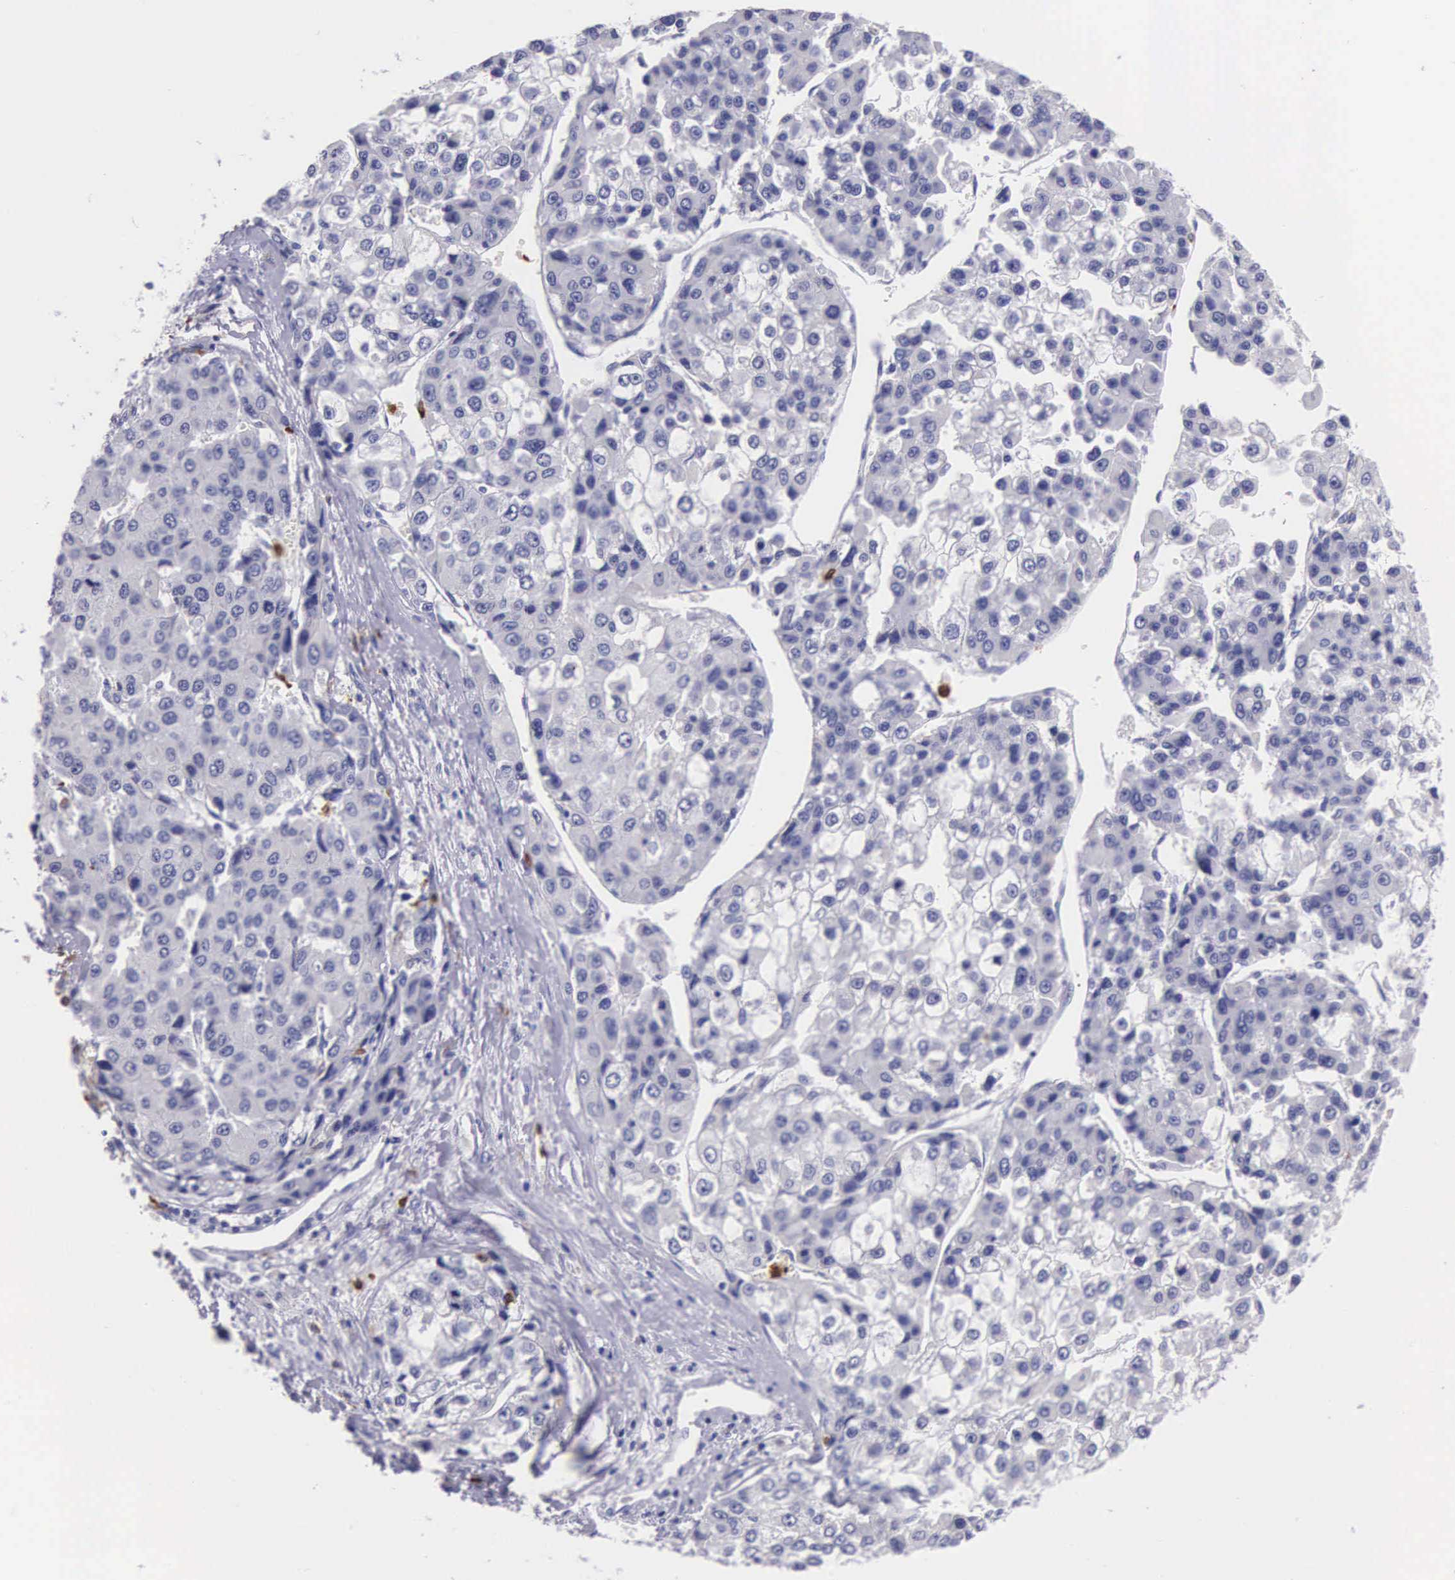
{"staining": {"intensity": "negative", "quantity": "none", "location": "none"}, "tissue": "liver cancer", "cell_type": "Tumor cells", "image_type": "cancer", "snomed": [{"axis": "morphology", "description": "Carcinoma, Hepatocellular, NOS"}, {"axis": "topography", "description": "Liver"}], "caption": "There is no significant staining in tumor cells of liver cancer. (Brightfield microscopy of DAB (3,3'-diaminobenzidine) IHC at high magnification).", "gene": "FCN1", "patient": {"sex": "female", "age": 66}}